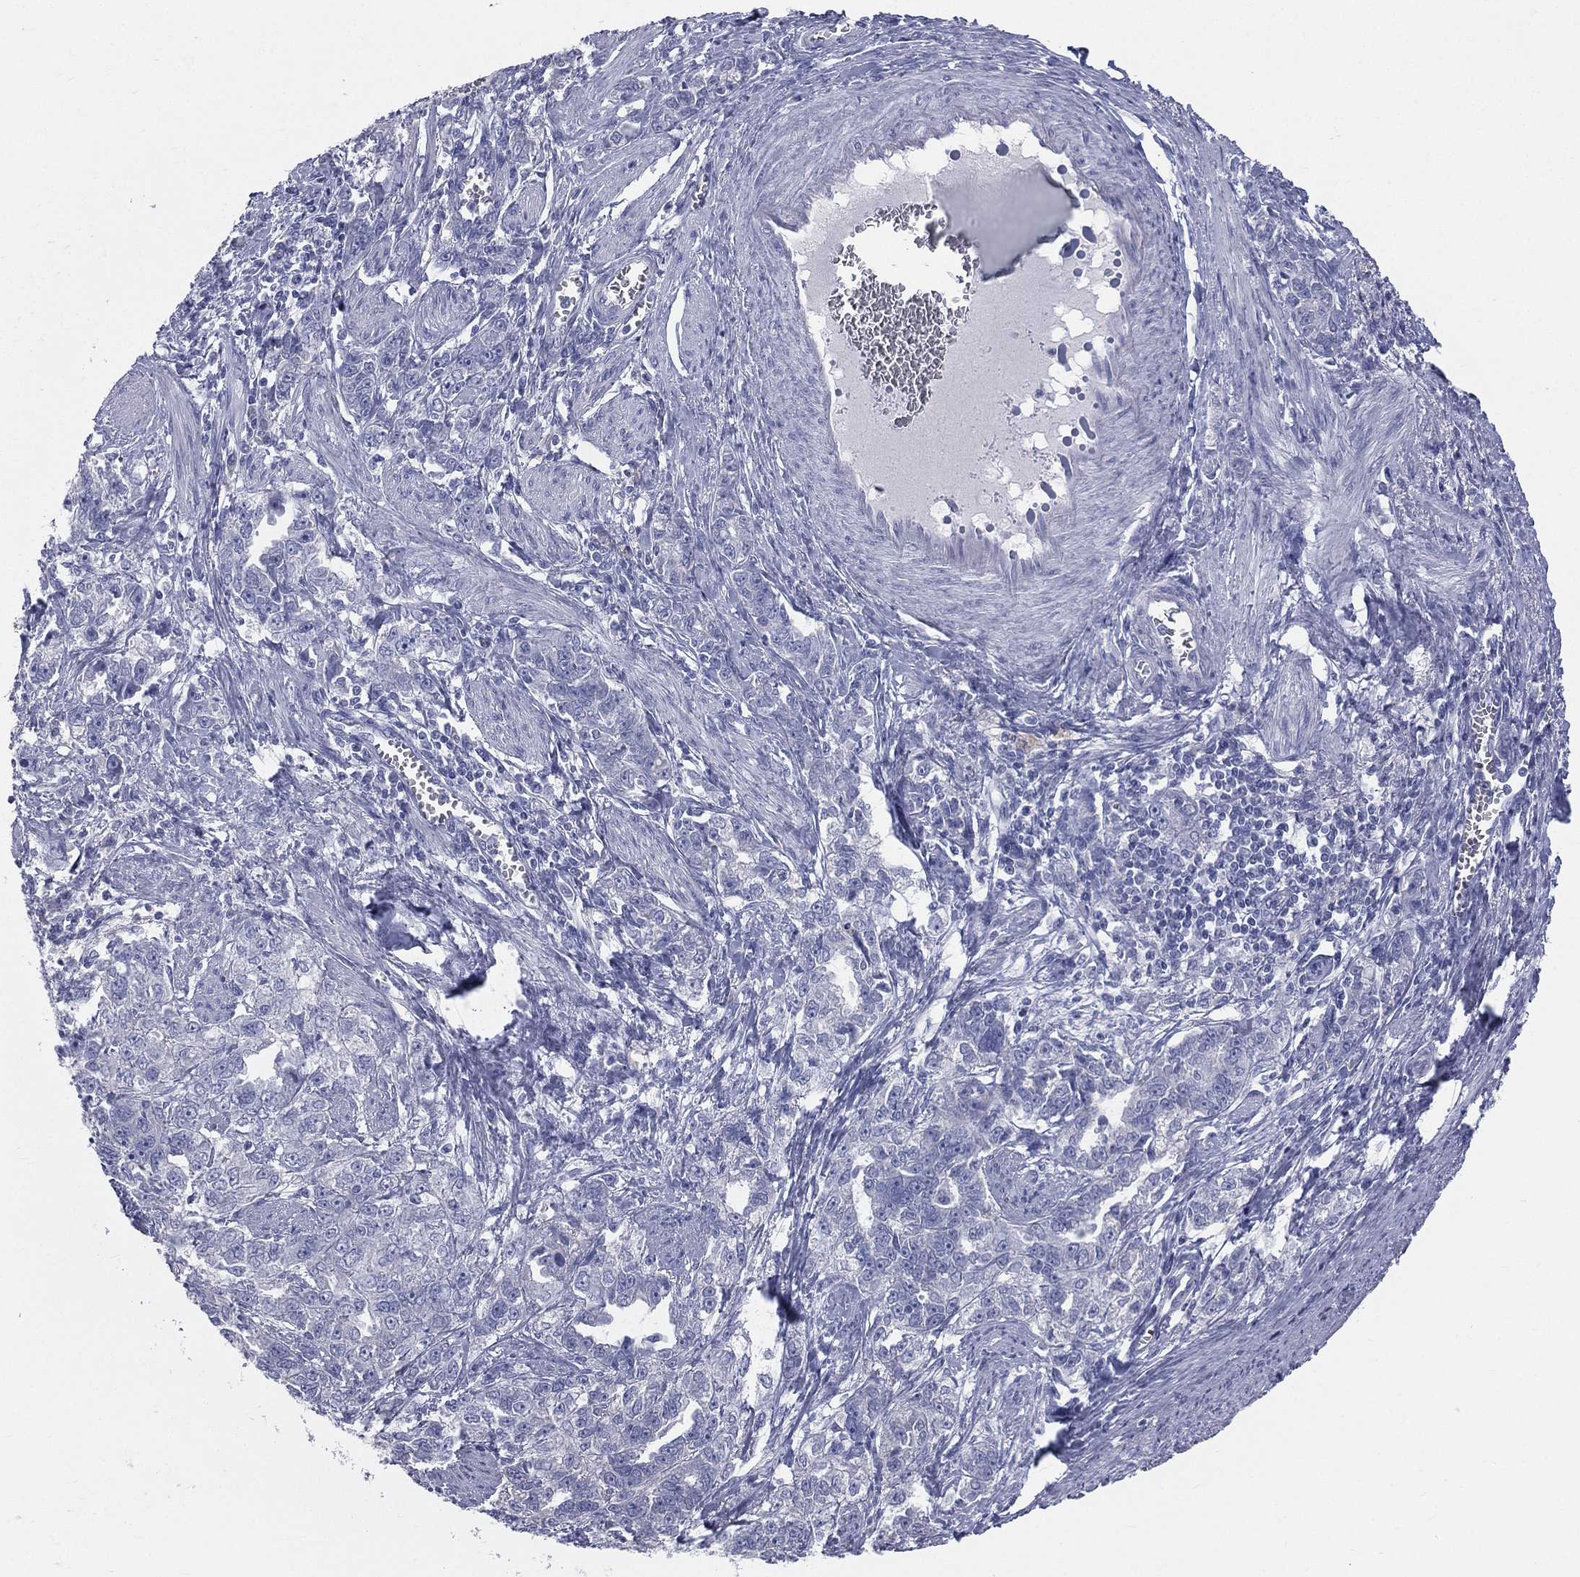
{"staining": {"intensity": "negative", "quantity": "none", "location": "none"}, "tissue": "ovarian cancer", "cell_type": "Tumor cells", "image_type": "cancer", "snomed": [{"axis": "morphology", "description": "Cystadenocarcinoma, serous, NOS"}, {"axis": "topography", "description": "Ovary"}], "caption": "Protein analysis of serous cystadenocarcinoma (ovarian) reveals no significant staining in tumor cells. The staining is performed using DAB brown chromogen with nuclei counter-stained in using hematoxylin.", "gene": "STK31", "patient": {"sex": "female", "age": 51}}